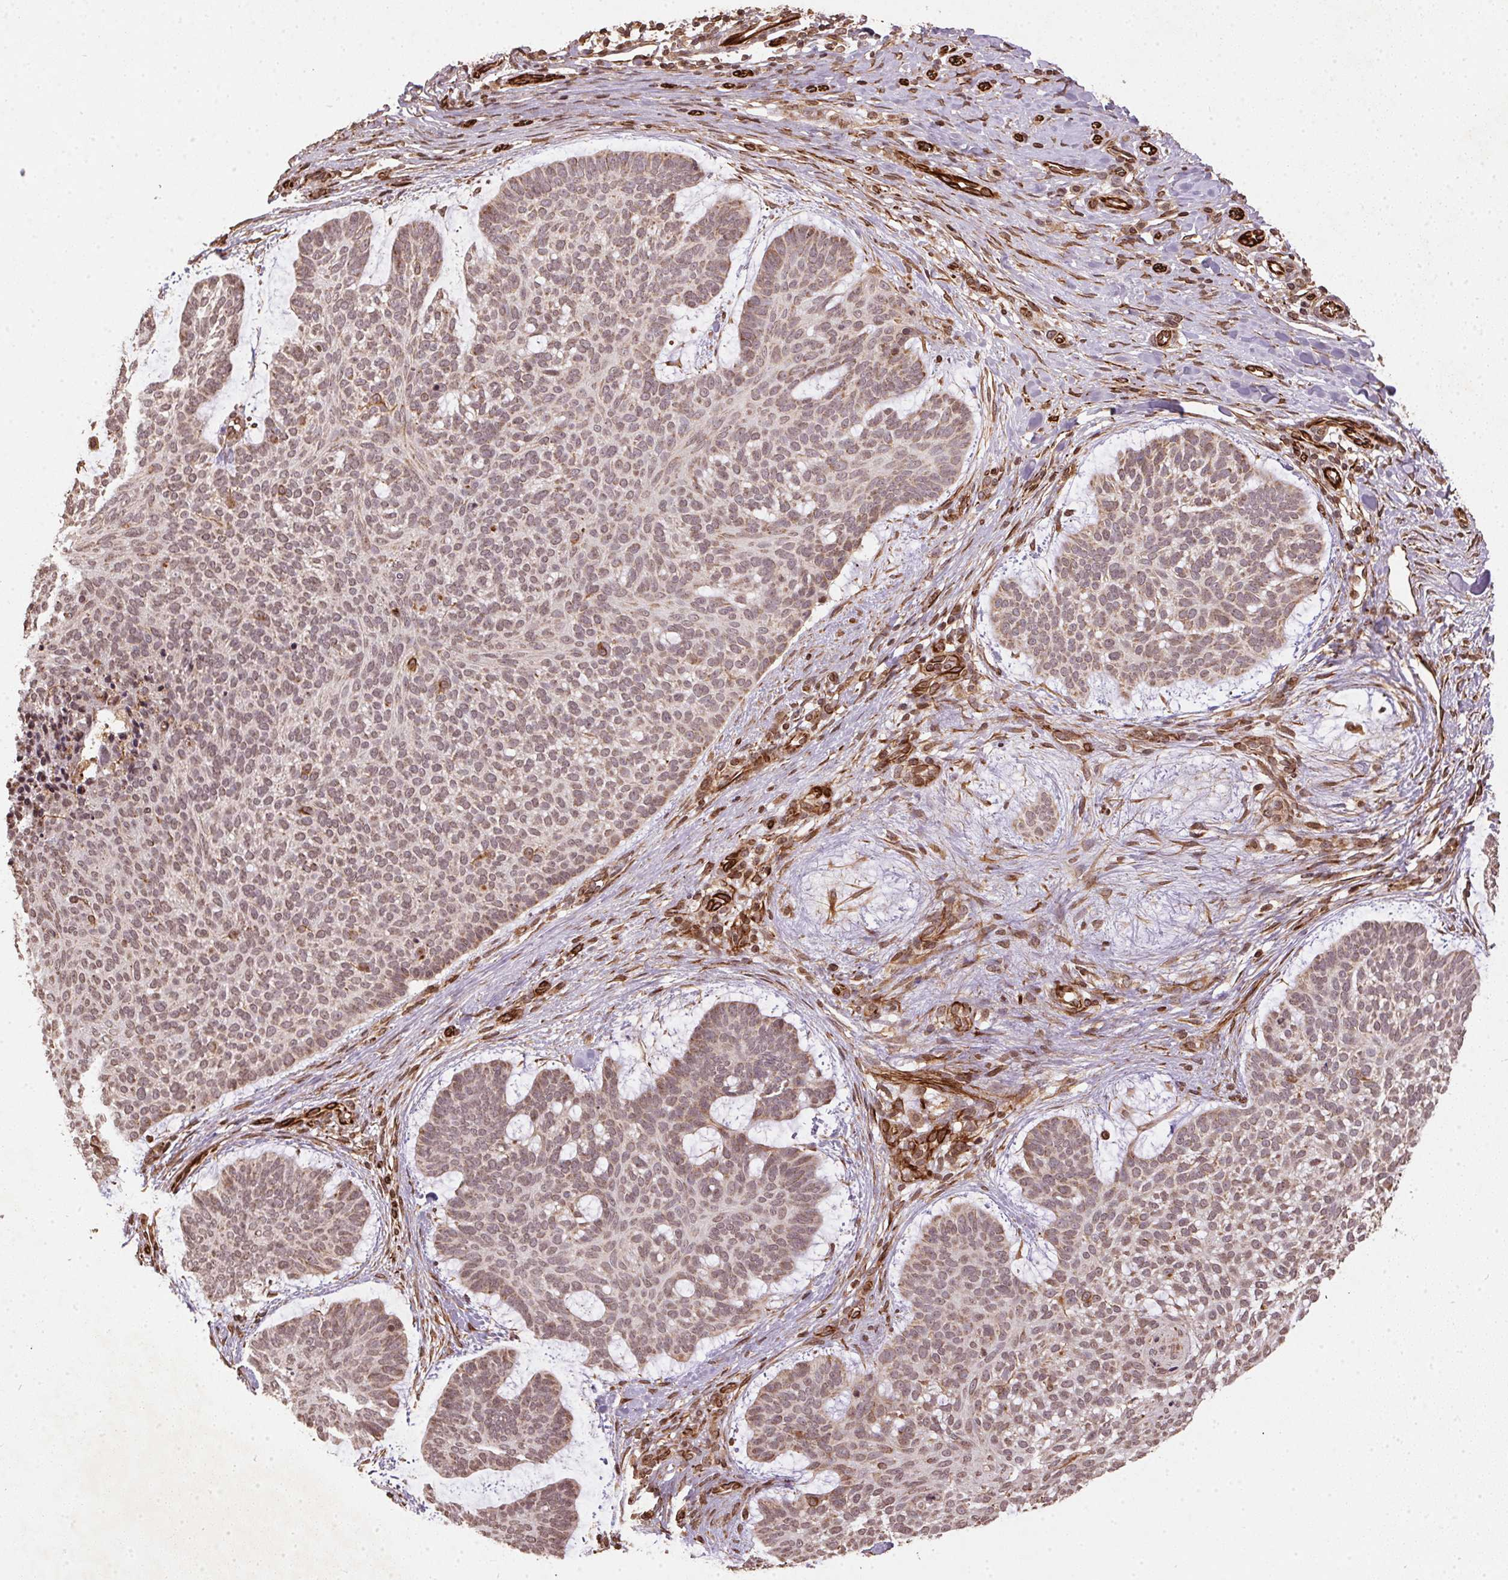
{"staining": {"intensity": "weak", "quantity": ">75%", "location": "cytoplasmic/membranous"}, "tissue": "skin cancer", "cell_type": "Tumor cells", "image_type": "cancer", "snomed": [{"axis": "morphology", "description": "Basal cell carcinoma"}, {"axis": "topography", "description": "Skin"}], "caption": "Skin cancer (basal cell carcinoma) stained with IHC exhibits weak cytoplasmic/membranous expression in approximately >75% of tumor cells. The staining was performed using DAB, with brown indicating positive protein expression. Nuclei are stained blue with hematoxylin.", "gene": "SPRED2", "patient": {"sex": "male", "age": 64}}